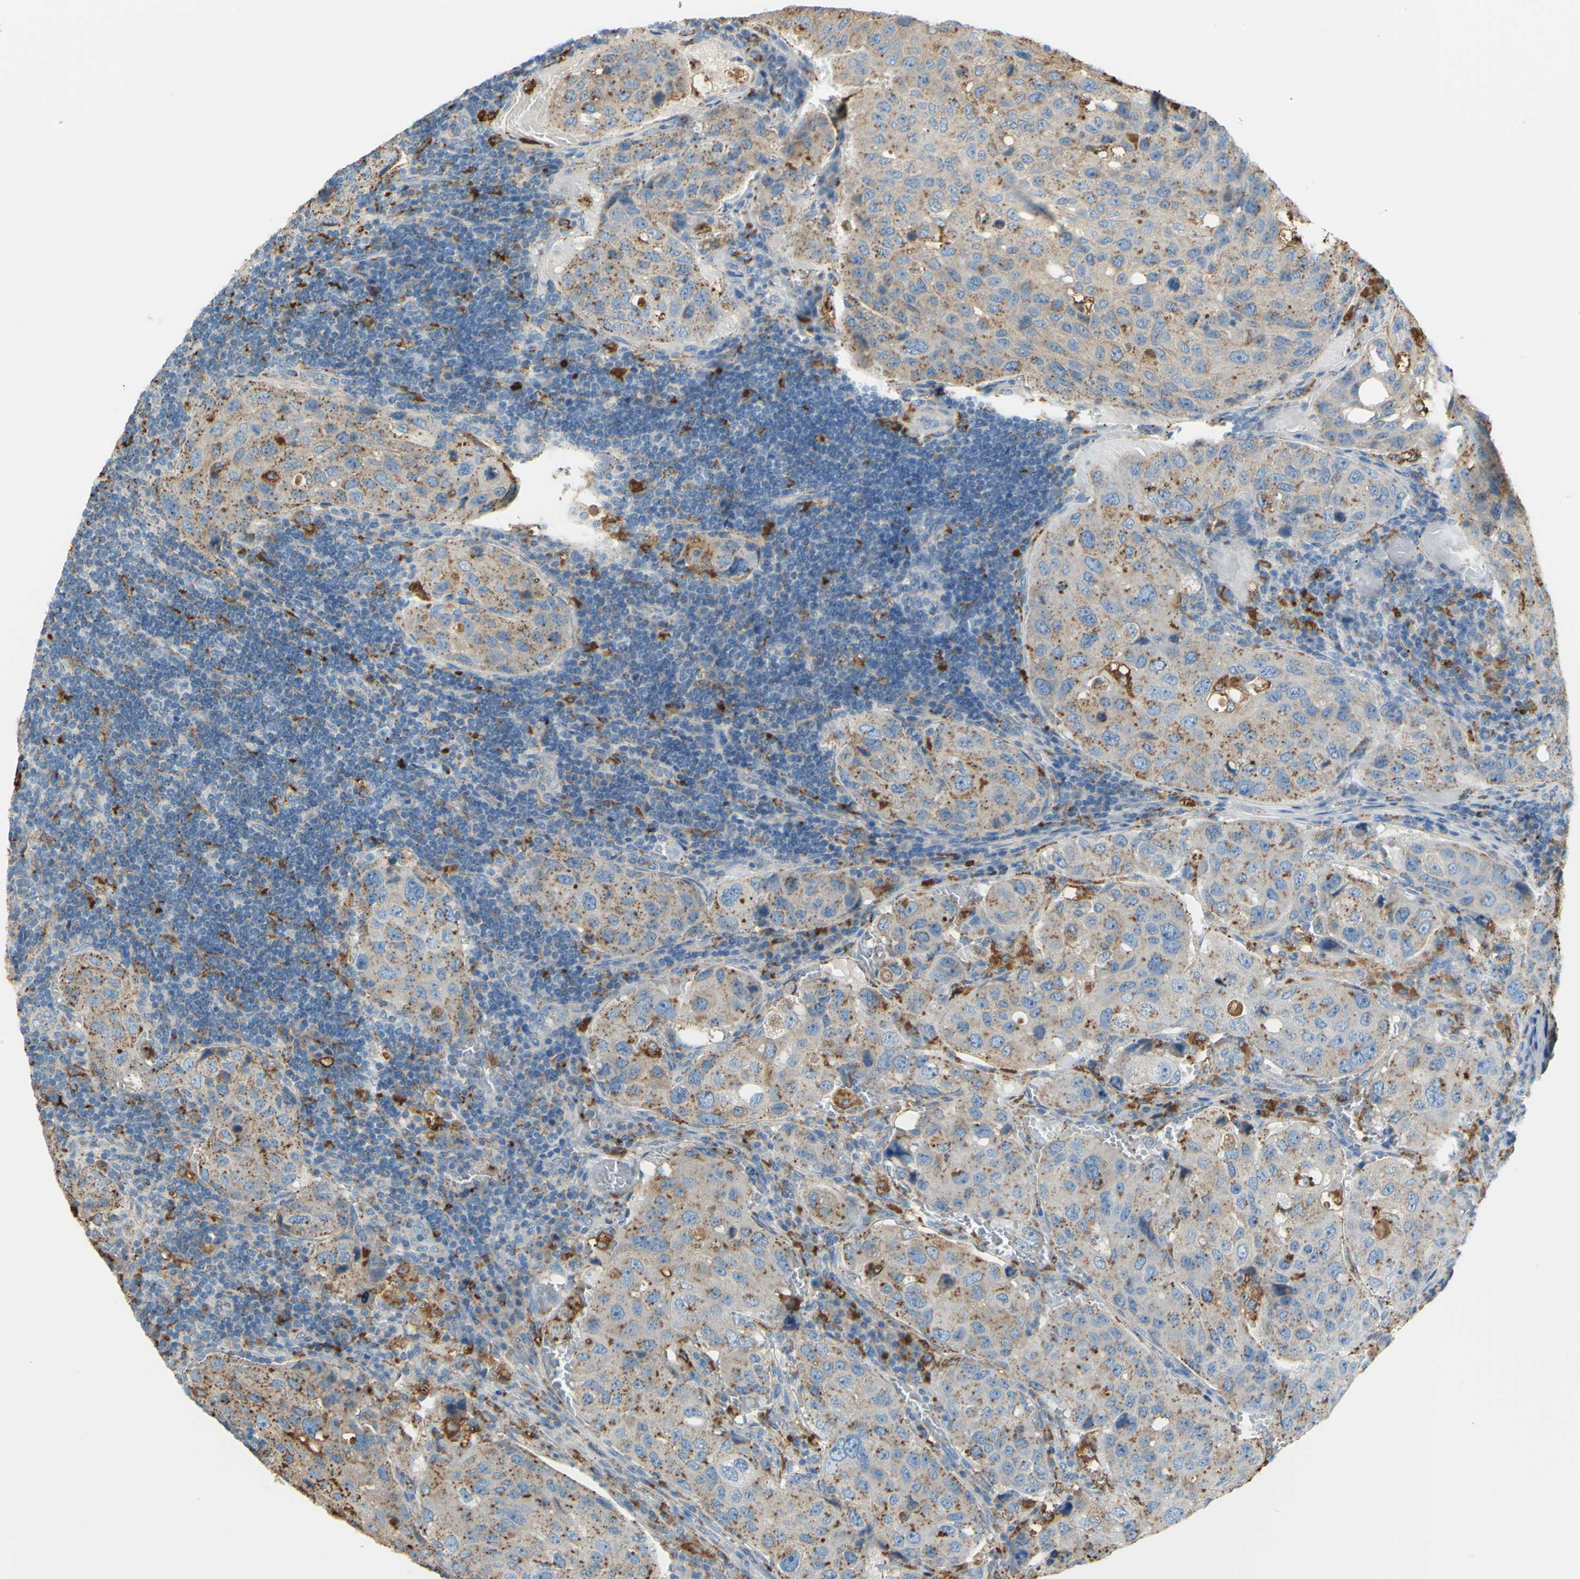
{"staining": {"intensity": "moderate", "quantity": ">75%", "location": "cytoplasmic/membranous"}, "tissue": "urothelial cancer", "cell_type": "Tumor cells", "image_type": "cancer", "snomed": [{"axis": "morphology", "description": "Urothelial carcinoma, High grade"}, {"axis": "topography", "description": "Lymph node"}, {"axis": "topography", "description": "Urinary bladder"}], "caption": "Urothelial cancer stained with IHC demonstrates moderate cytoplasmic/membranous positivity in approximately >75% of tumor cells. (DAB IHC with brightfield microscopy, high magnification).", "gene": "CTSD", "patient": {"sex": "male", "age": 51}}